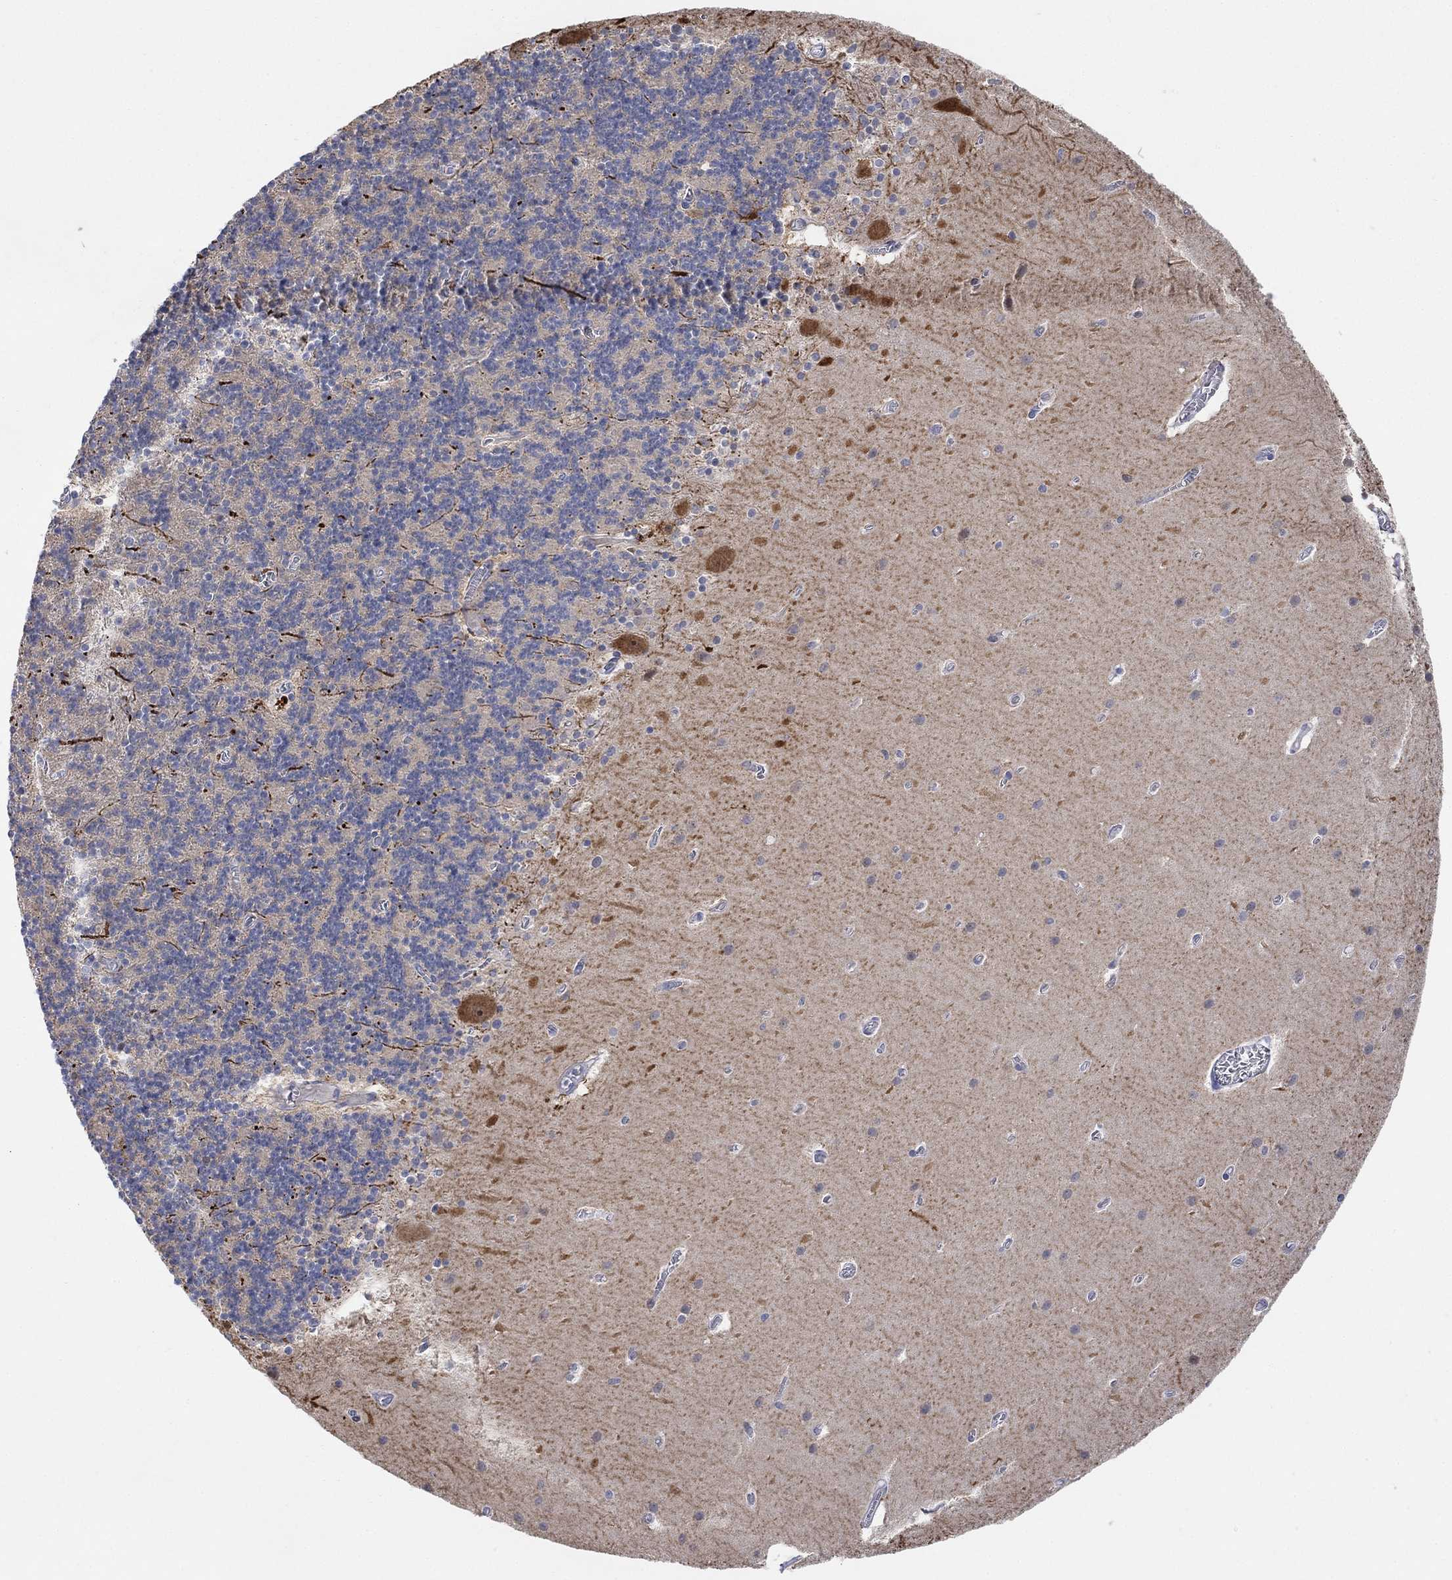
{"staining": {"intensity": "negative", "quantity": "none", "location": "none"}, "tissue": "cerebellum", "cell_type": "Cells in granular layer", "image_type": "normal", "snomed": [{"axis": "morphology", "description": "Normal tissue, NOS"}, {"axis": "topography", "description": "Cerebellum"}], "caption": "DAB (3,3'-diaminobenzidine) immunohistochemical staining of benign human cerebellum demonstrates no significant positivity in cells in granular layer. The staining is performed using DAB (3,3'-diaminobenzidine) brown chromogen with nuclei counter-stained in using hematoxylin.", "gene": "CNTF", "patient": {"sex": "male", "age": 70}}